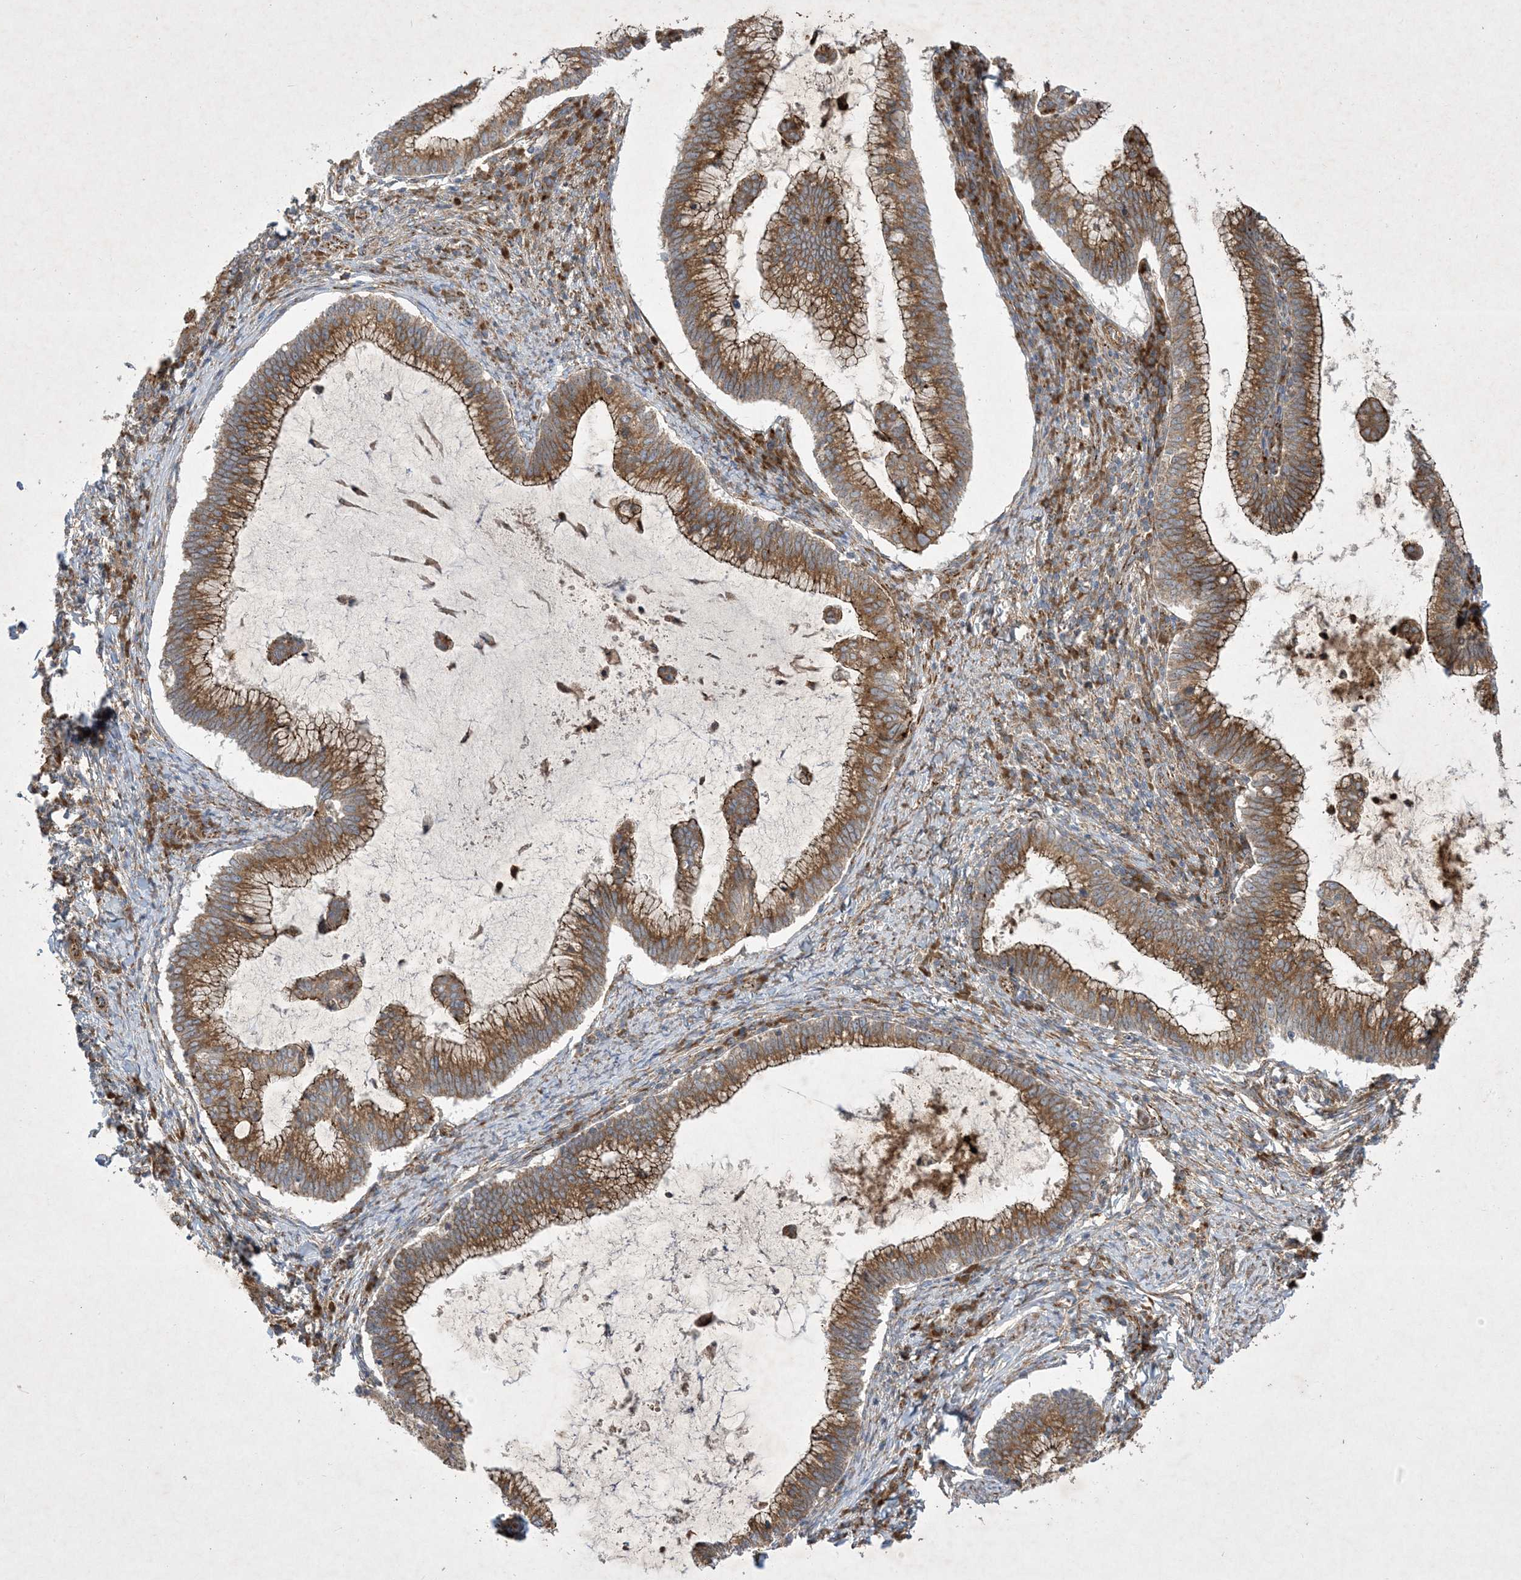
{"staining": {"intensity": "moderate", "quantity": ">75%", "location": "cytoplasmic/membranous"}, "tissue": "cervical cancer", "cell_type": "Tumor cells", "image_type": "cancer", "snomed": [{"axis": "morphology", "description": "Adenocarcinoma, NOS"}, {"axis": "topography", "description": "Cervix"}], "caption": "Protein expression analysis of human adenocarcinoma (cervical) reveals moderate cytoplasmic/membranous expression in approximately >75% of tumor cells. (DAB (3,3'-diaminobenzidine) IHC, brown staining for protein, blue staining for nuclei).", "gene": "OTOP1", "patient": {"sex": "female", "age": 36}}